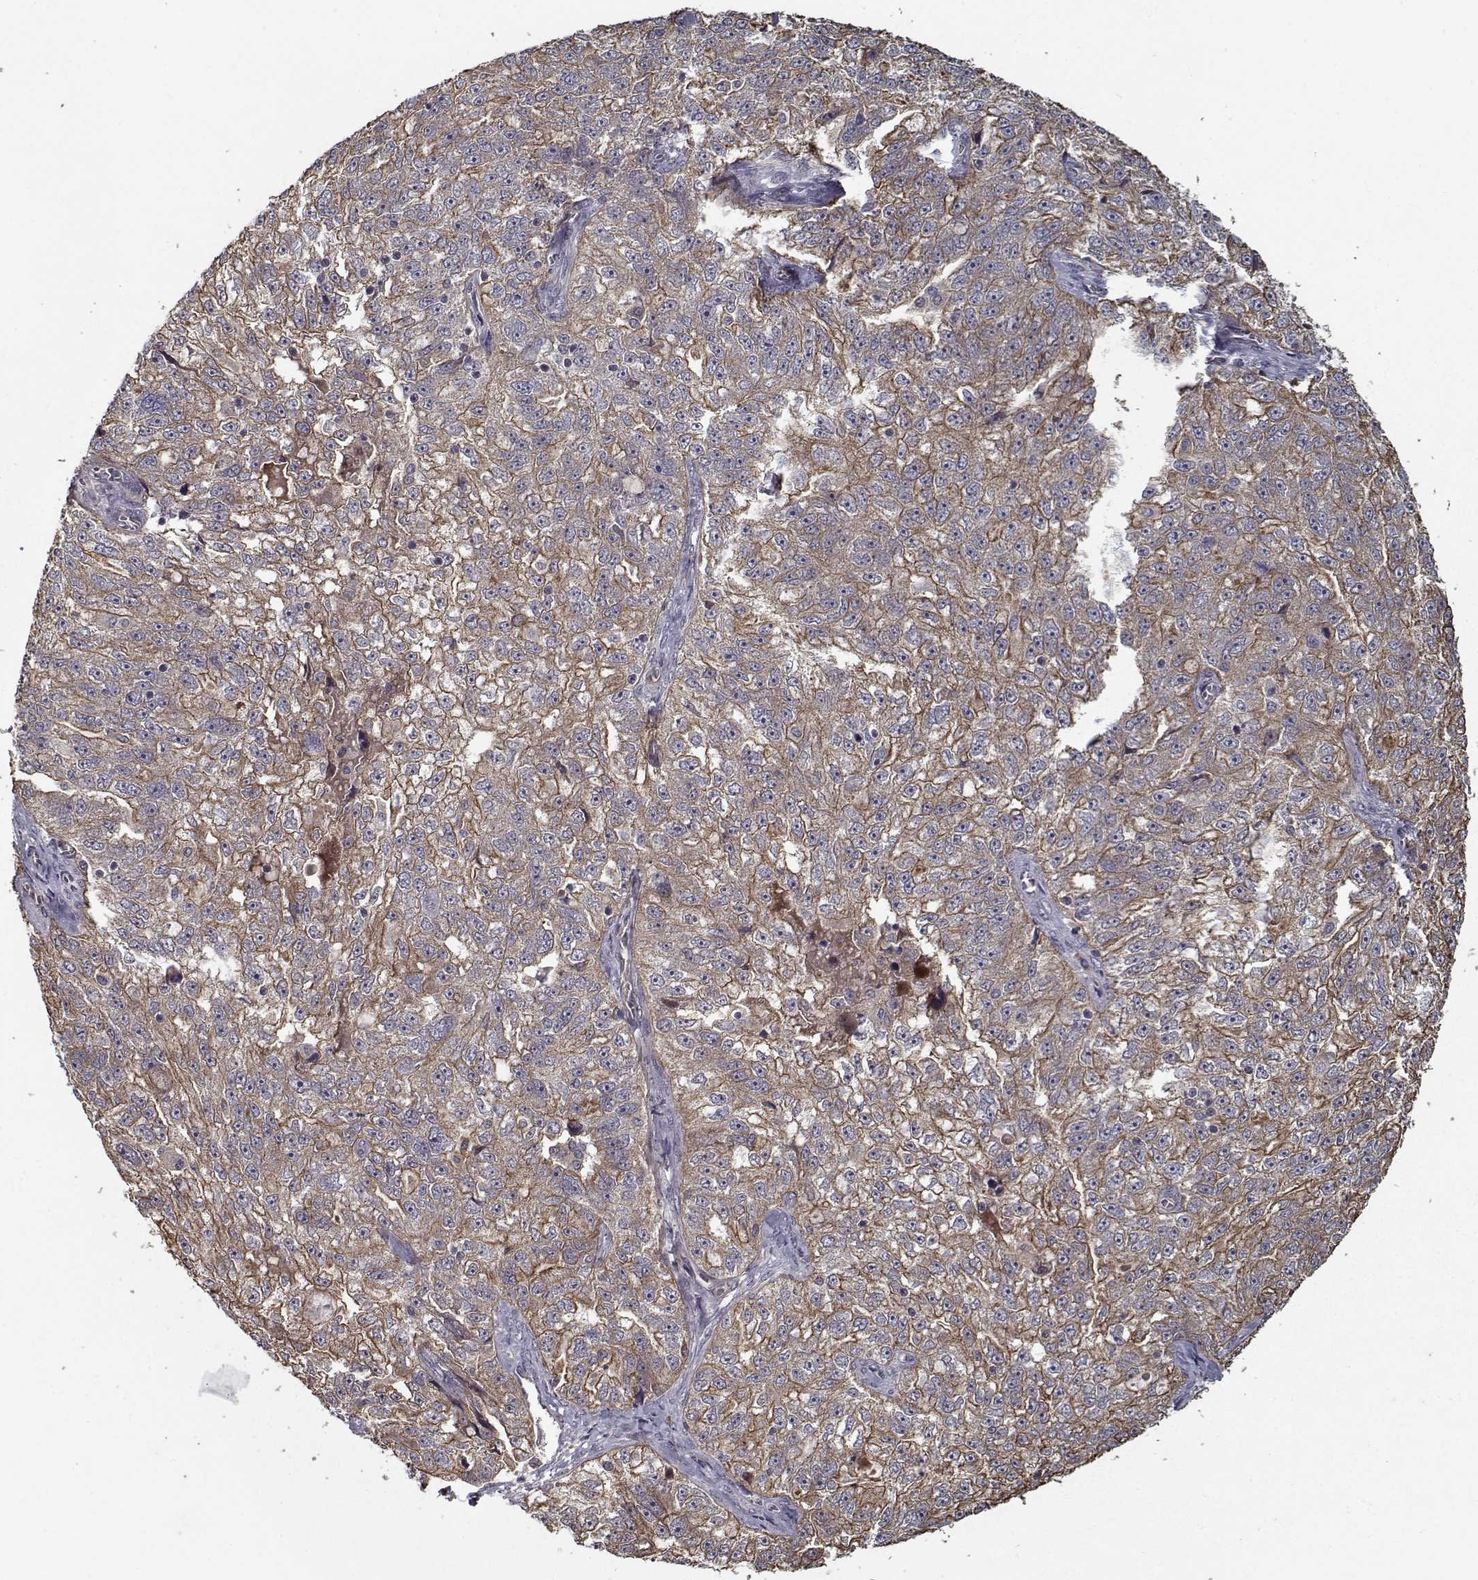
{"staining": {"intensity": "moderate", "quantity": ">75%", "location": "cytoplasmic/membranous"}, "tissue": "ovarian cancer", "cell_type": "Tumor cells", "image_type": "cancer", "snomed": [{"axis": "morphology", "description": "Cystadenocarcinoma, serous, NOS"}, {"axis": "topography", "description": "Ovary"}], "caption": "An image of human ovarian serous cystadenocarcinoma stained for a protein exhibits moderate cytoplasmic/membranous brown staining in tumor cells.", "gene": "NLK", "patient": {"sex": "female", "age": 51}}